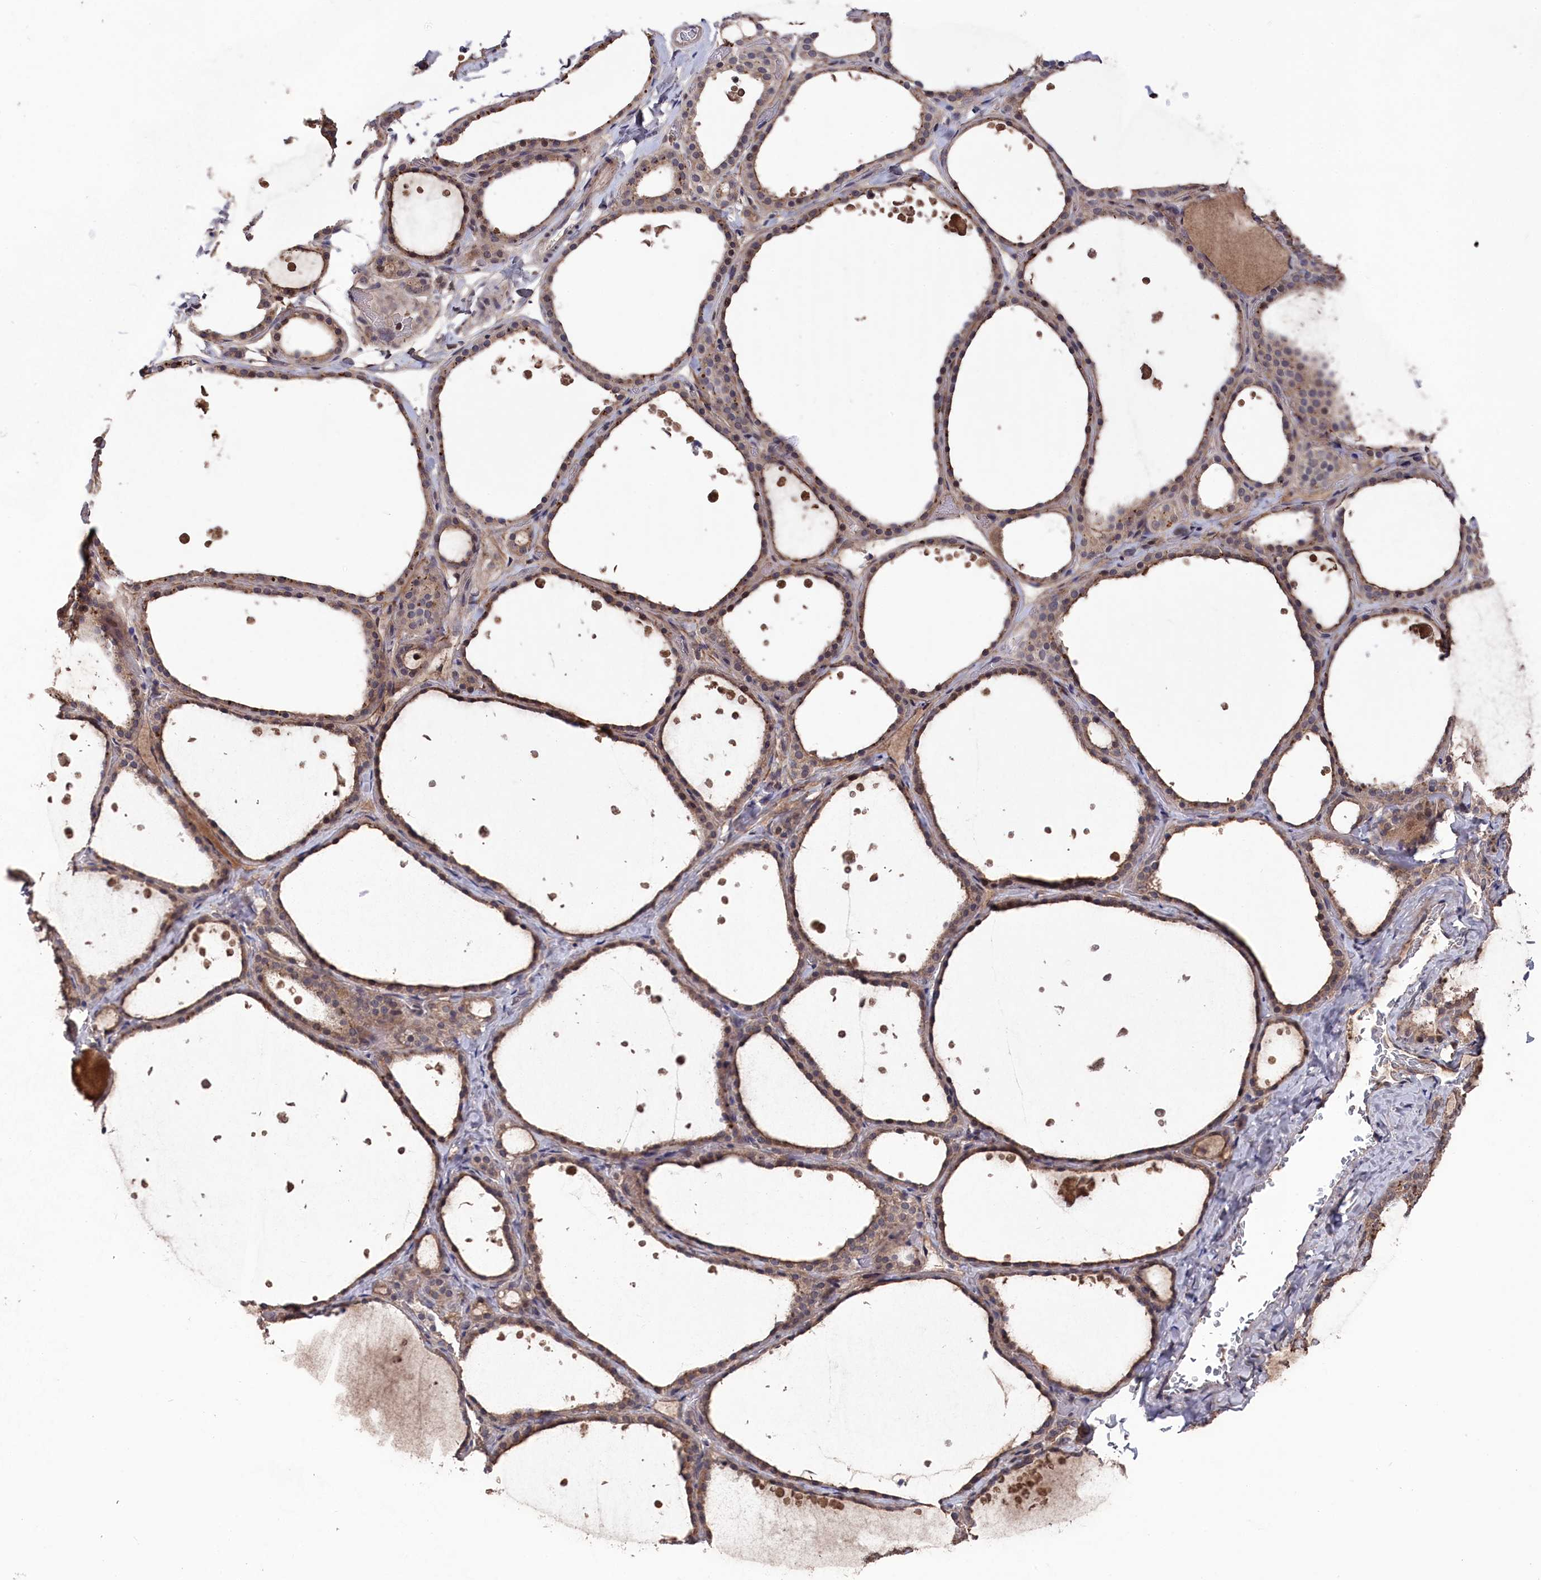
{"staining": {"intensity": "moderate", "quantity": ">75%", "location": "cytoplasmic/membranous,nuclear"}, "tissue": "thyroid gland", "cell_type": "Glandular cells", "image_type": "normal", "snomed": [{"axis": "morphology", "description": "Normal tissue, NOS"}, {"axis": "topography", "description": "Thyroid gland"}], "caption": "Approximately >75% of glandular cells in normal thyroid gland demonstrate moderate cytoplasmic/membranous,nuclear protein positivity as visualized by brown immunohistochemical staining.", "gene": "TMC5", "patient": {"sex": "female", "age": 44}}